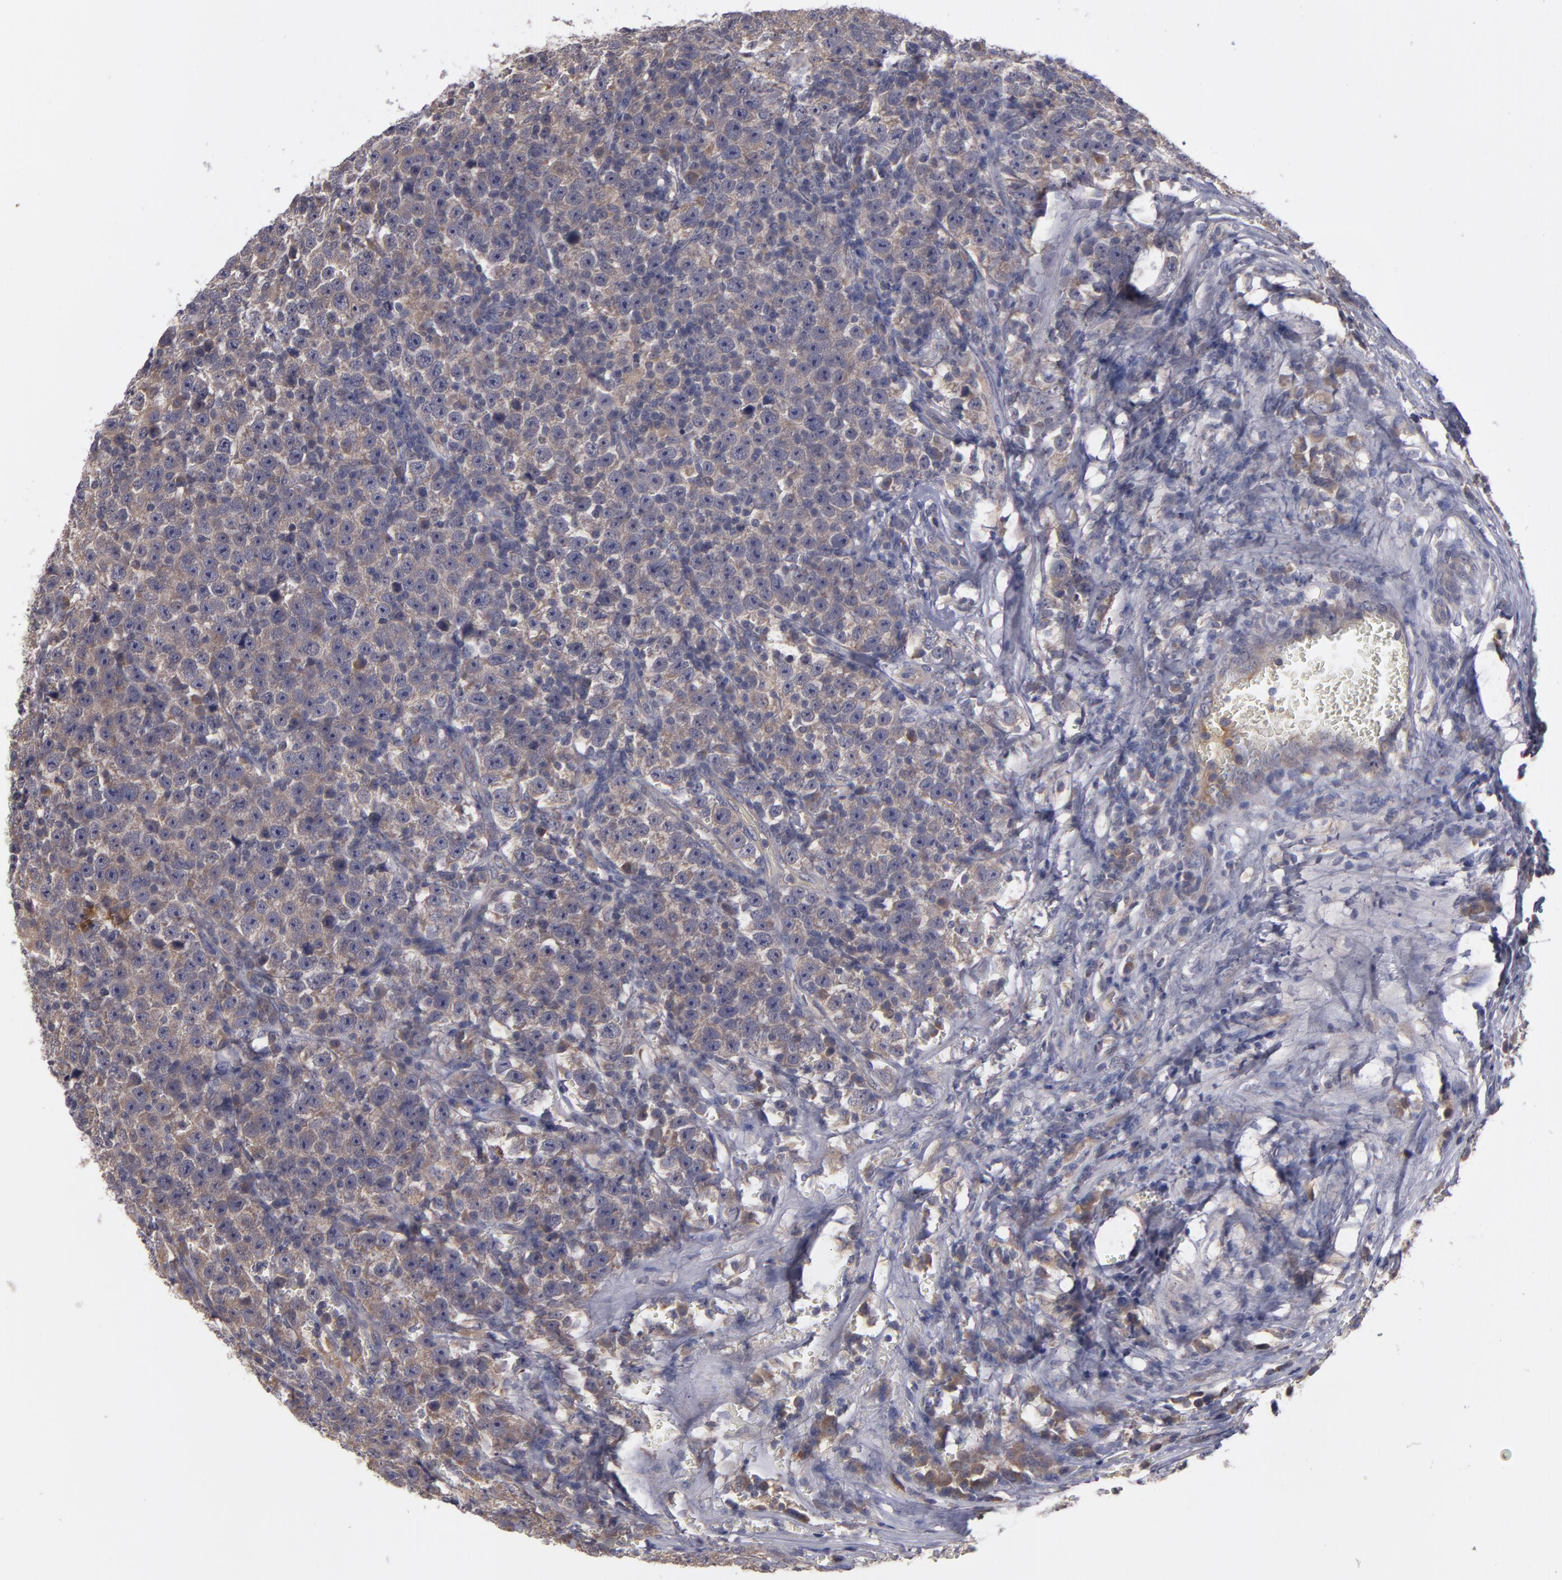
{"staining": {"intensity": "moderate", "quantity": ">75%", "location": "cytoplasmic/membranous"}, "tissue": "testis cancer", "cell_type": "Tumor cells", "image_type": "cancer", "snomed": [{"axis": "morphology", "description": "Seminoma, NOS"}, {"axis": "topography", "description": "Testis"}], "caption": "Protein staining displays moderate cytoplasmic/membranous staining in approximately >75% of tumor cells in seminoma (testis).", "gene": "MMP11", "patient": {"sex": "male", "age": 43}}